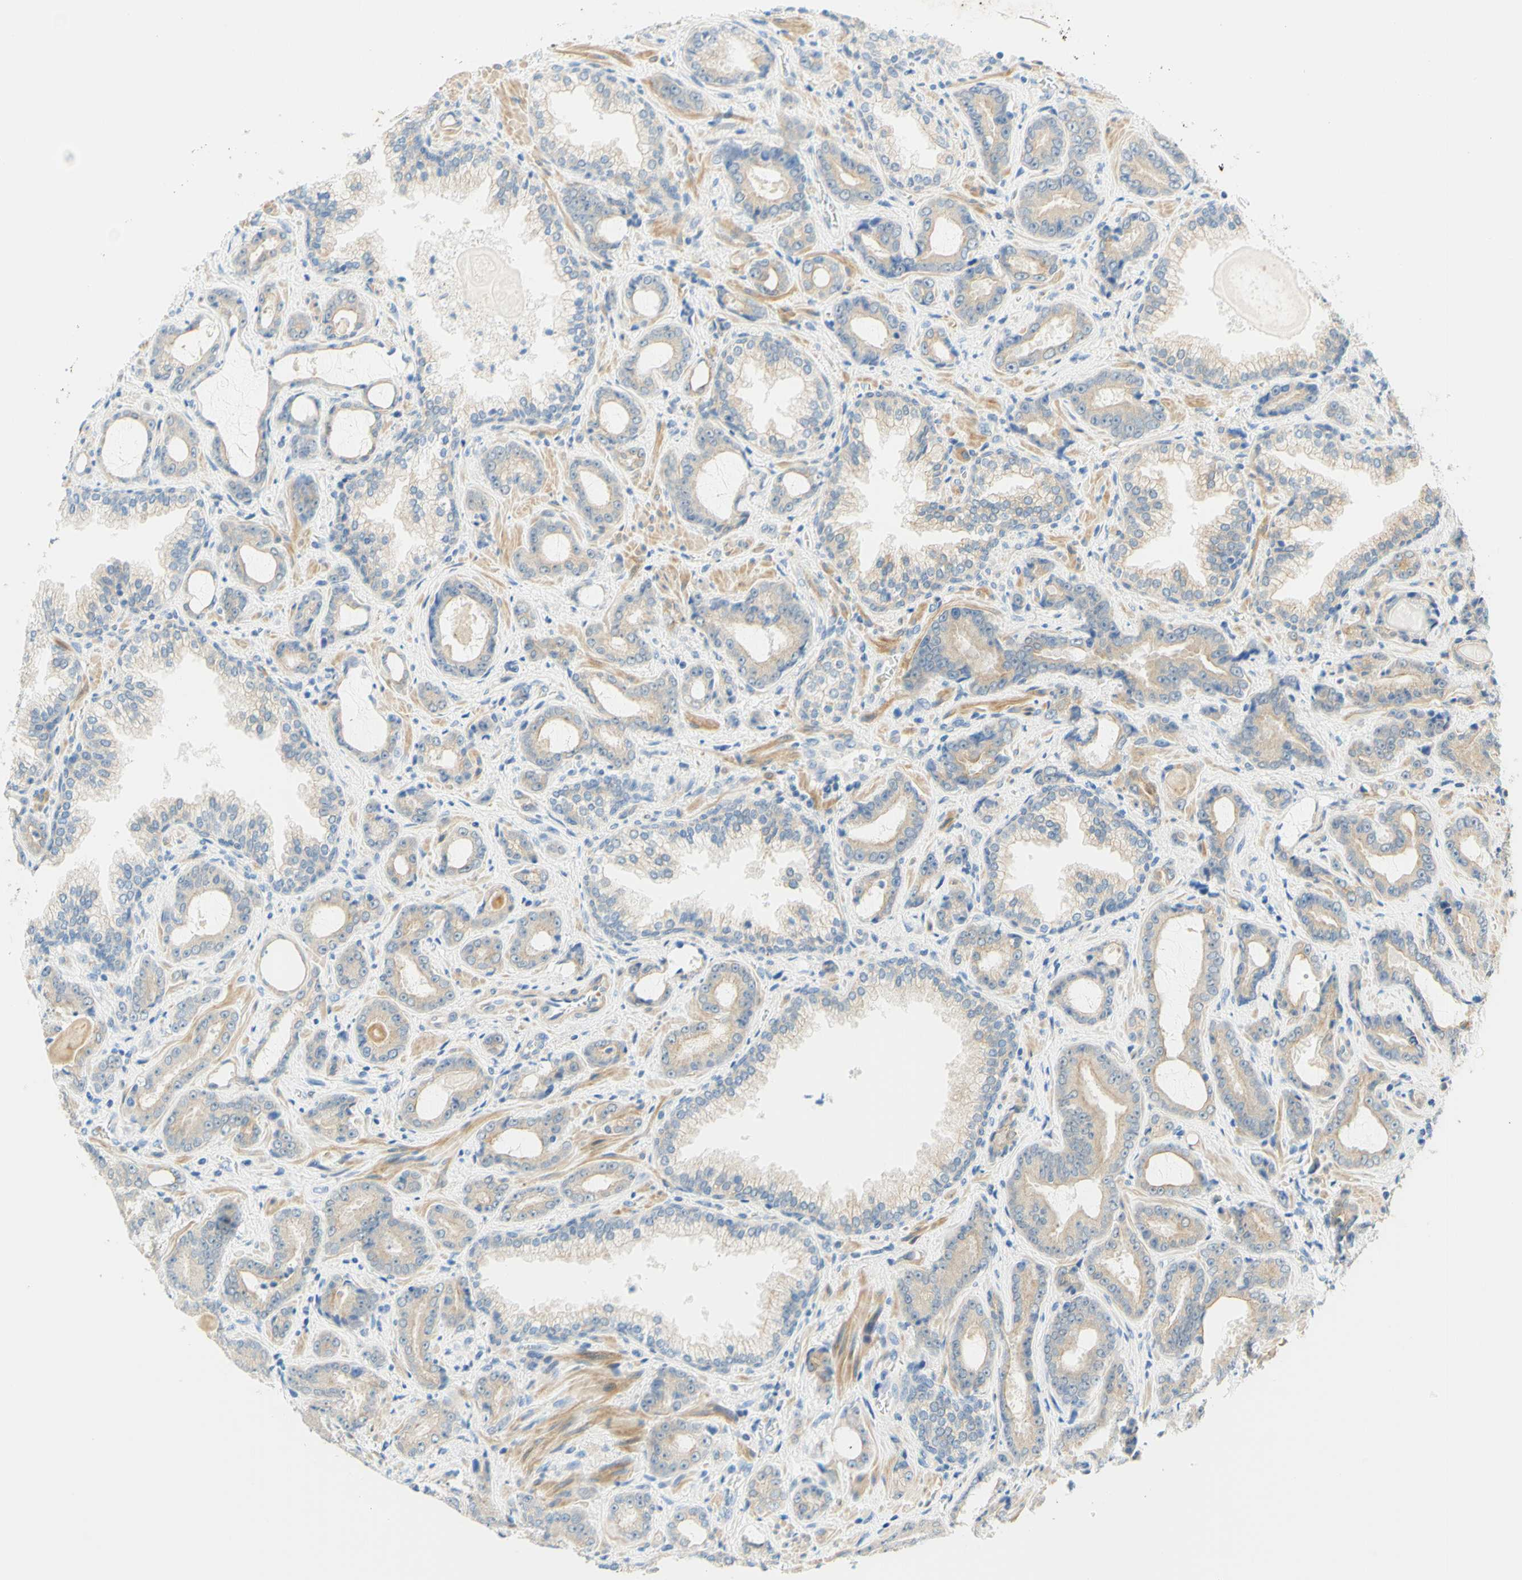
{"staining": {"intensity": "weak", "quantity": "25%-75%", "location": "cytoplasmic/membranous"}, "tissue": "prostate cancer", "cell_type": "Tumor cells", "image_type": "cancer", "snomed": [{"axis": "morphology", "description": "Adenocarcinoma, Low grade"}, {"axis": "topography", "description": "Prostate"}], "caption": "Protein expression by IHC displays weak cytoplasmic/membranous expression in about 25%-75% of tumor cells in prostate cancer (adenocarcinoma (low-grade)).", "gene": "ENTREP2", "patient": {"sex": "male", "age": 60}}